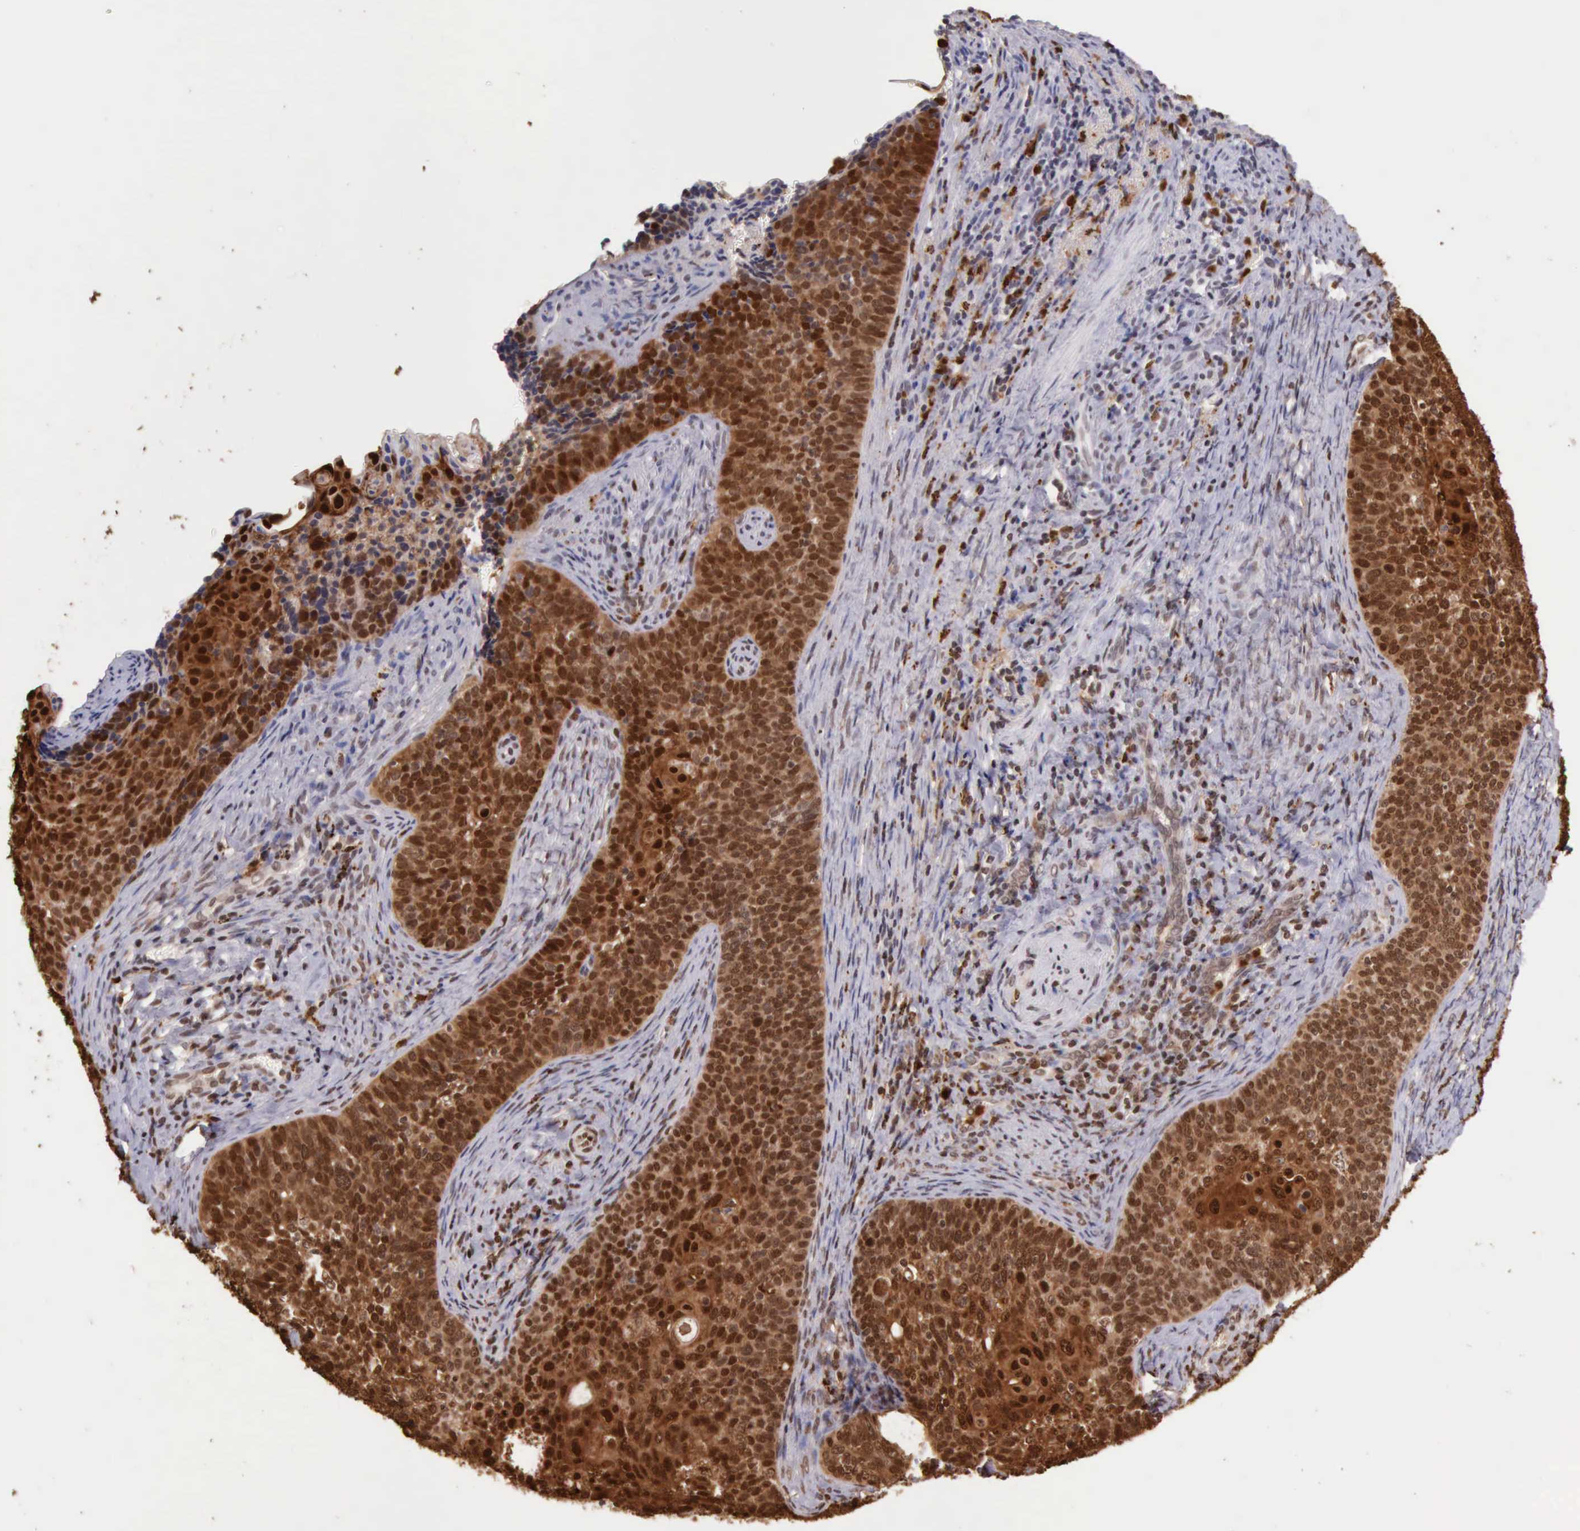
{"staining": {"intensity": "strong", "quantity": ">75%", "location": "cytoplasmic/membranous,nuclear"}, "tissue": "cervical cancer", "cell_type": "Tumor cells", "image_type": "cancer", "snomed": [{"axis": "morphology", "description": "Squamous cell carcinoma, NOS"}, {"axis": "topography", "description": "Cervix"}], "caption": "Cervical cancer (squamous cell carcinoma) stained with a brown dye reveals strong cytoplasmic/membranous and nuclear positive positivity in approximately >75% of tumor cells.", "gene": "CSTA", "patient": {"sex": "female", "age": 33}}